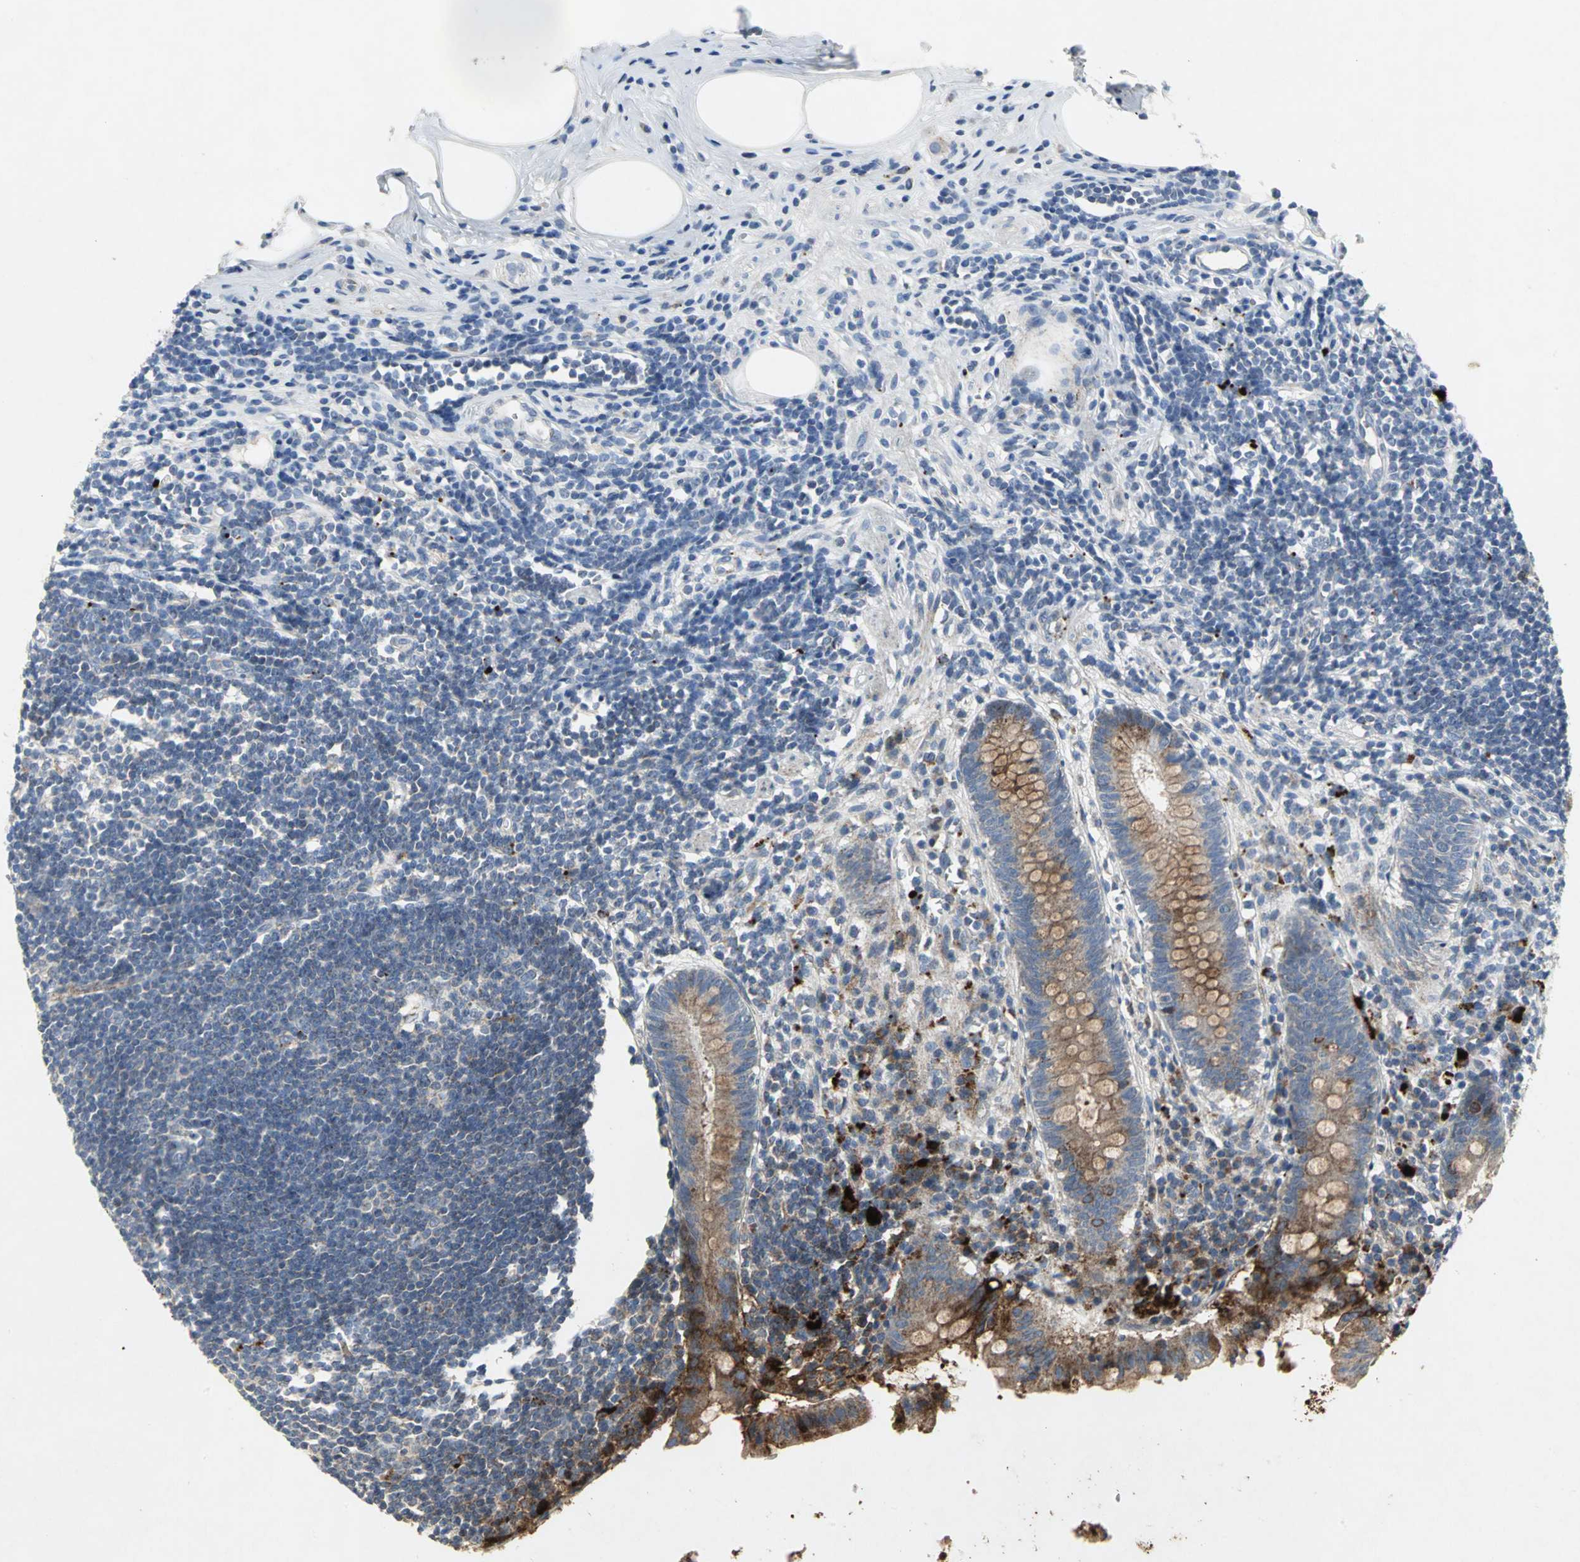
{"staining": {"intensity": "moderate", "quantity": ">75%", "location": "cytoplasmic/membranous"}, "tissue": "appendix", "cell_type": "Glandular cells", "image_type": "normal", "snomed": [{"axis": "morphology", "description": "Normal tissue, NOS"}, {"axis": "topography", "description": "Appendix"}], "caption": "High-power microscopy captured an IHC image of normal appendix, revealing moderate cytoplasmic/membranous staining in approximately >75% of glandular cells. (DAB (3,3'-diaminobenzidine) = brown stain, brightfield microscopy at high magnification).", "gene": "SPPL2B", "patient": {"sex": "female", "age": 50}}